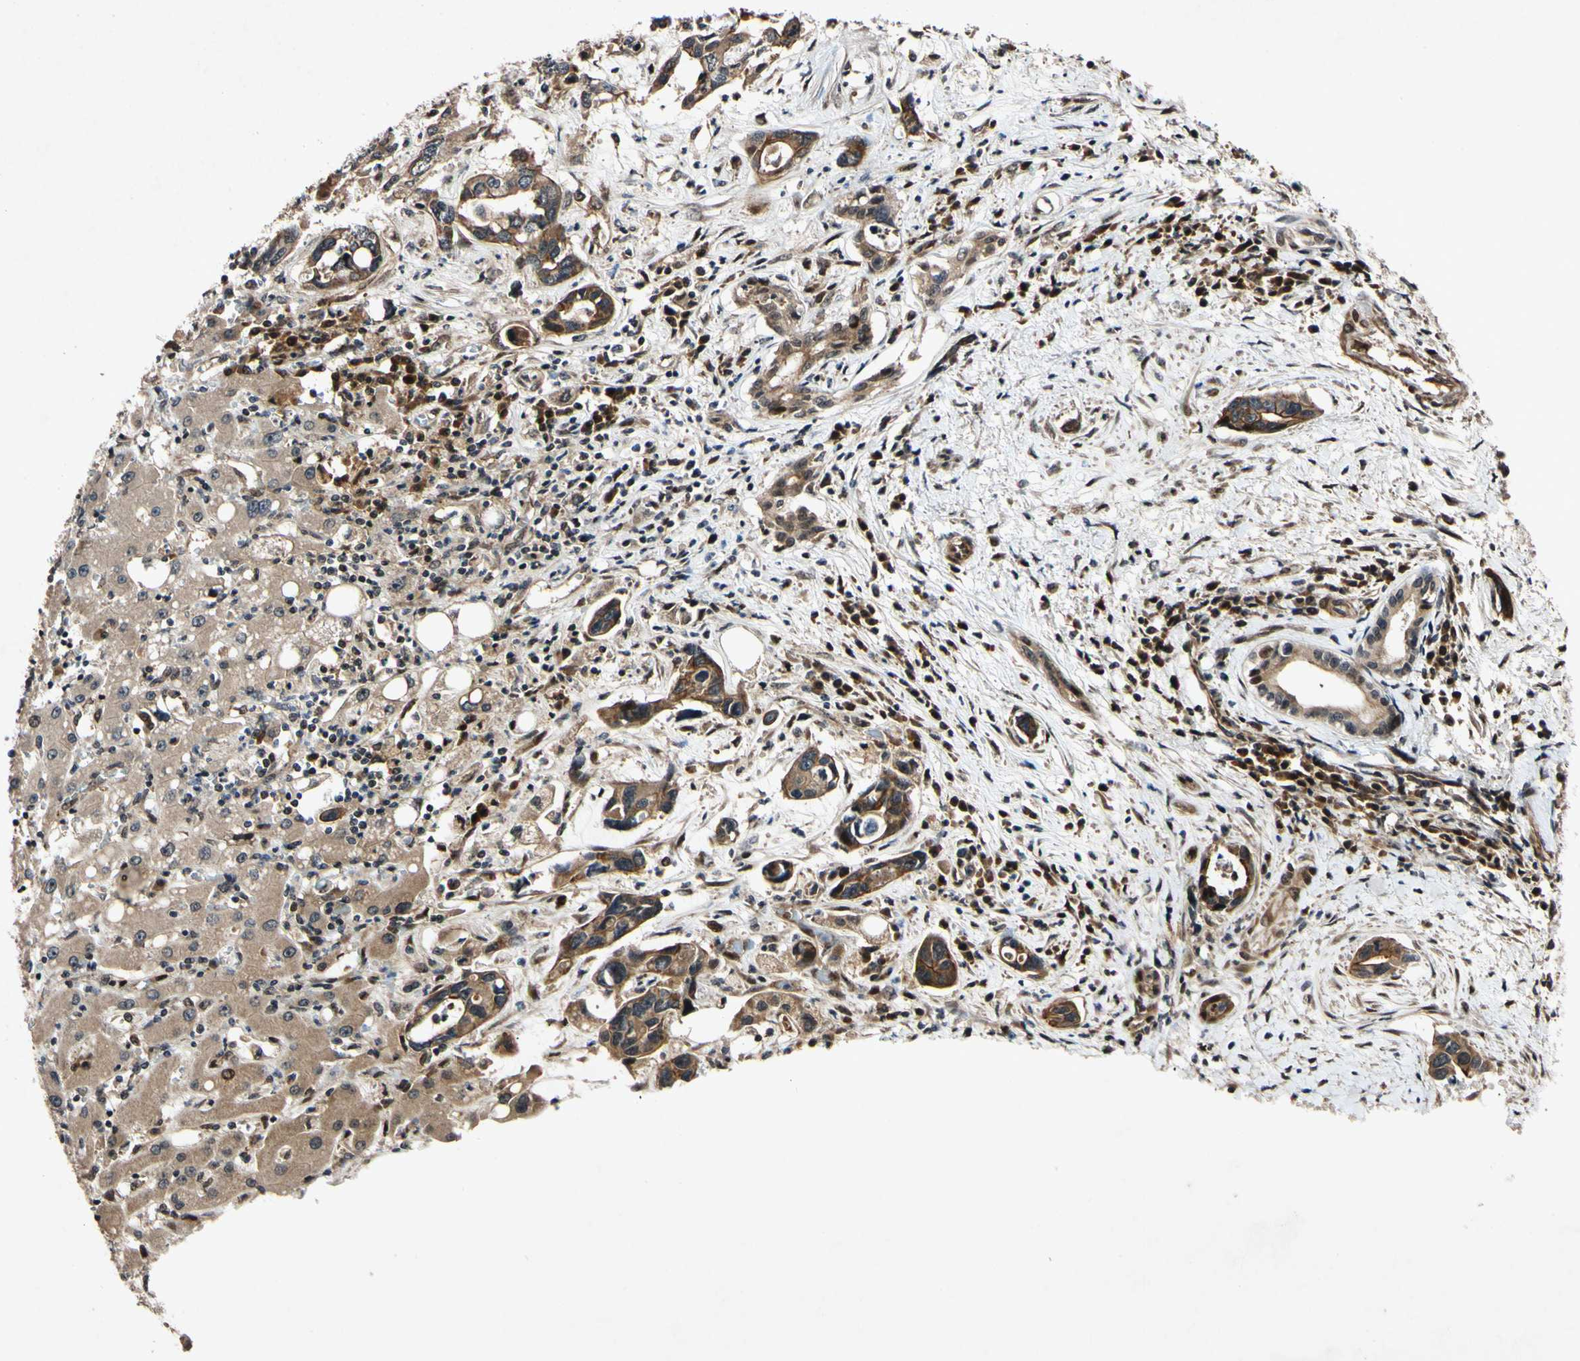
{"staining": {"intensity": "moderate", "quantity": ">75%", "location": "cytoplasmic/membranous"}, "tissue": "liver cancer", "cell_type": "Tumor cells", "image_type": "cancer", "snomed": [{"axis": "morphology", "description": "Cholangiocarcinoma"}, {"axis": "topography", "description": "Liver"}], "caption": "The micrograph reveals immunohistochemical staining of liver cancer. There is moderate cytoplasmic/membranous staining is present in approximately >75% of tumor cells. The staining was performed using DAB, with brown indicating positive protein expression. Nuclei are stained blue with hematoxylin.", "gene": "CSNK1E", "patient": {"sex": "female", "age": 65}}